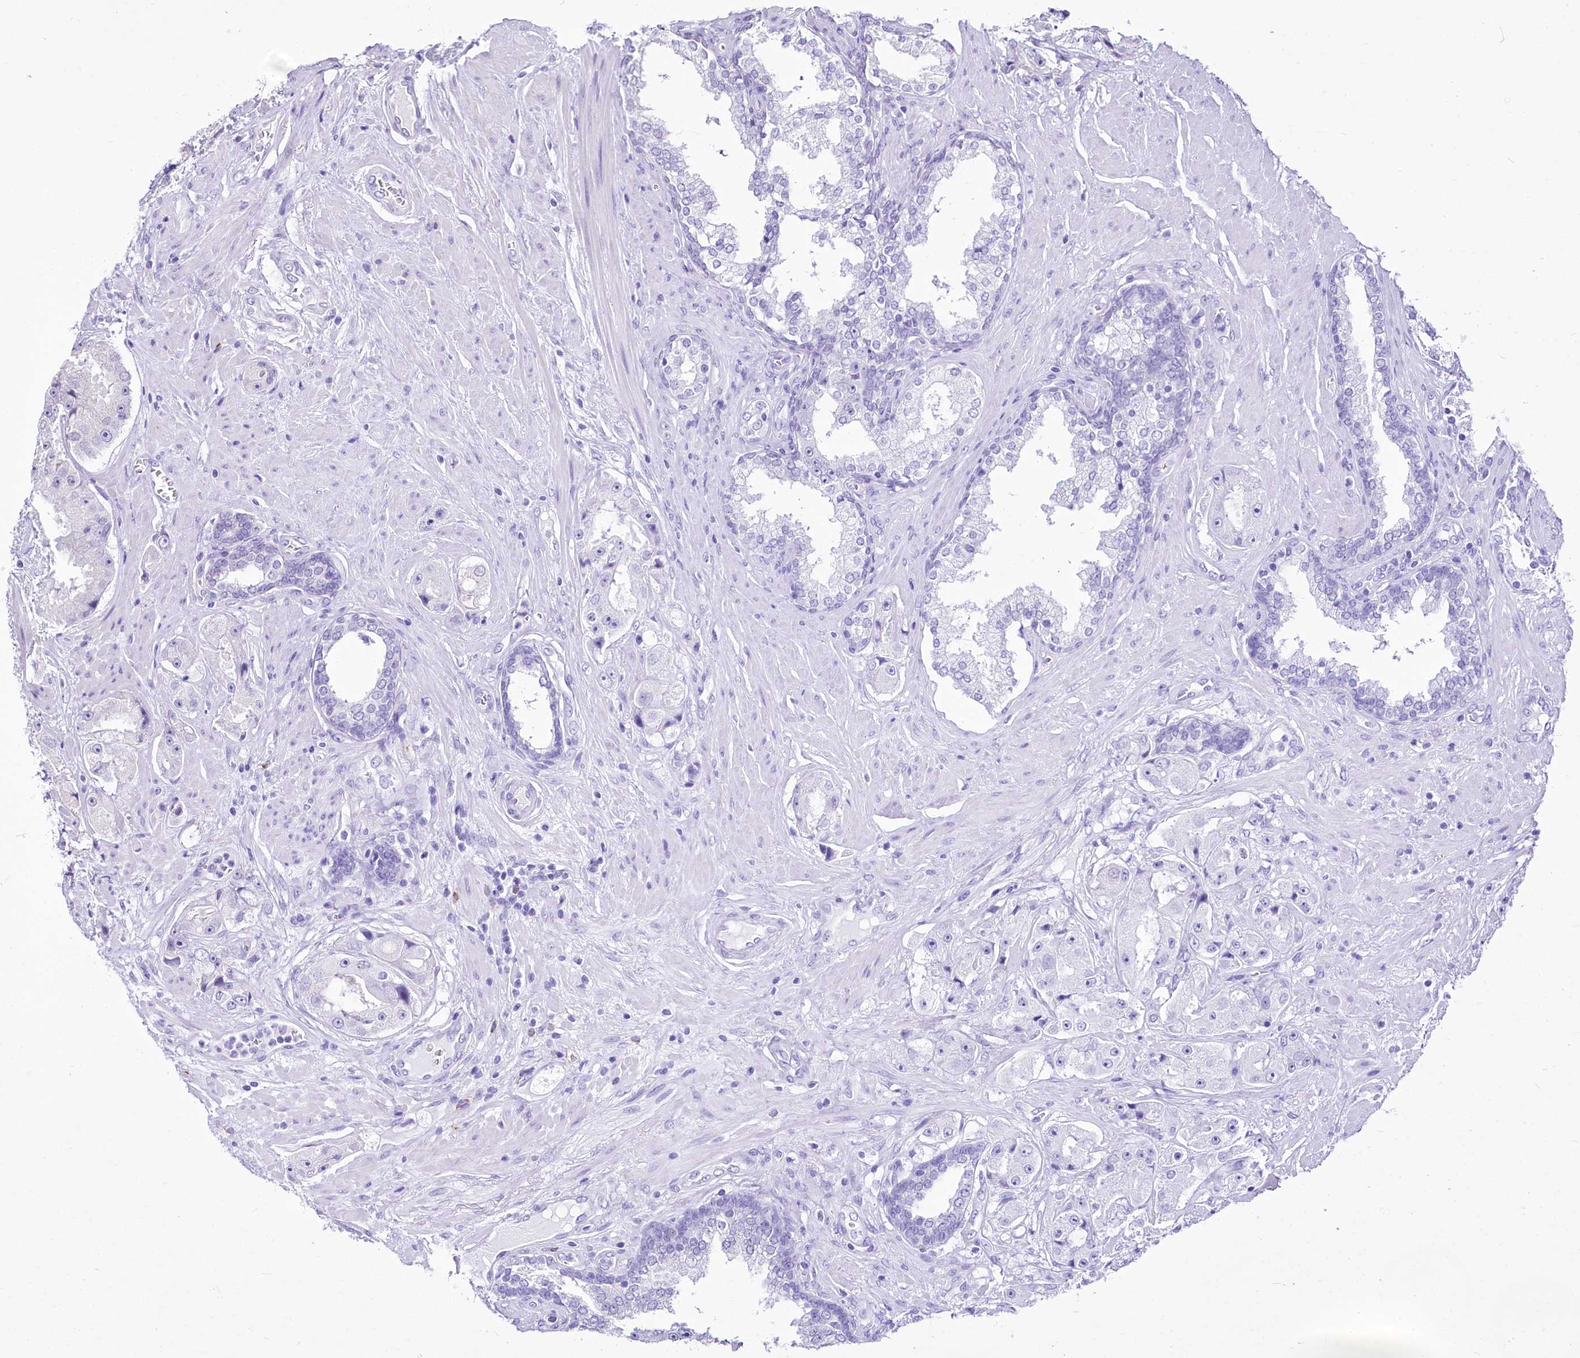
{"staining": {"intensity": "negative", "quantity": "none", "location": "none"}, "tissue": "prostate cancer", "cell_type": "Tumor cells", "image_type": "cancer", "snomed": [{"axis": "morphology", "description": "Adenocarcinoma, High grade"}, {"axis": "topography", "description": "Prostate"}], "caption": "High-grade adenocarcinoma (prostate) stained for a protein using immunohistochemistry reveals no positivity tumor cells.", "gene": "BANK1", "patient": {"sex": "male", "age": 73}}